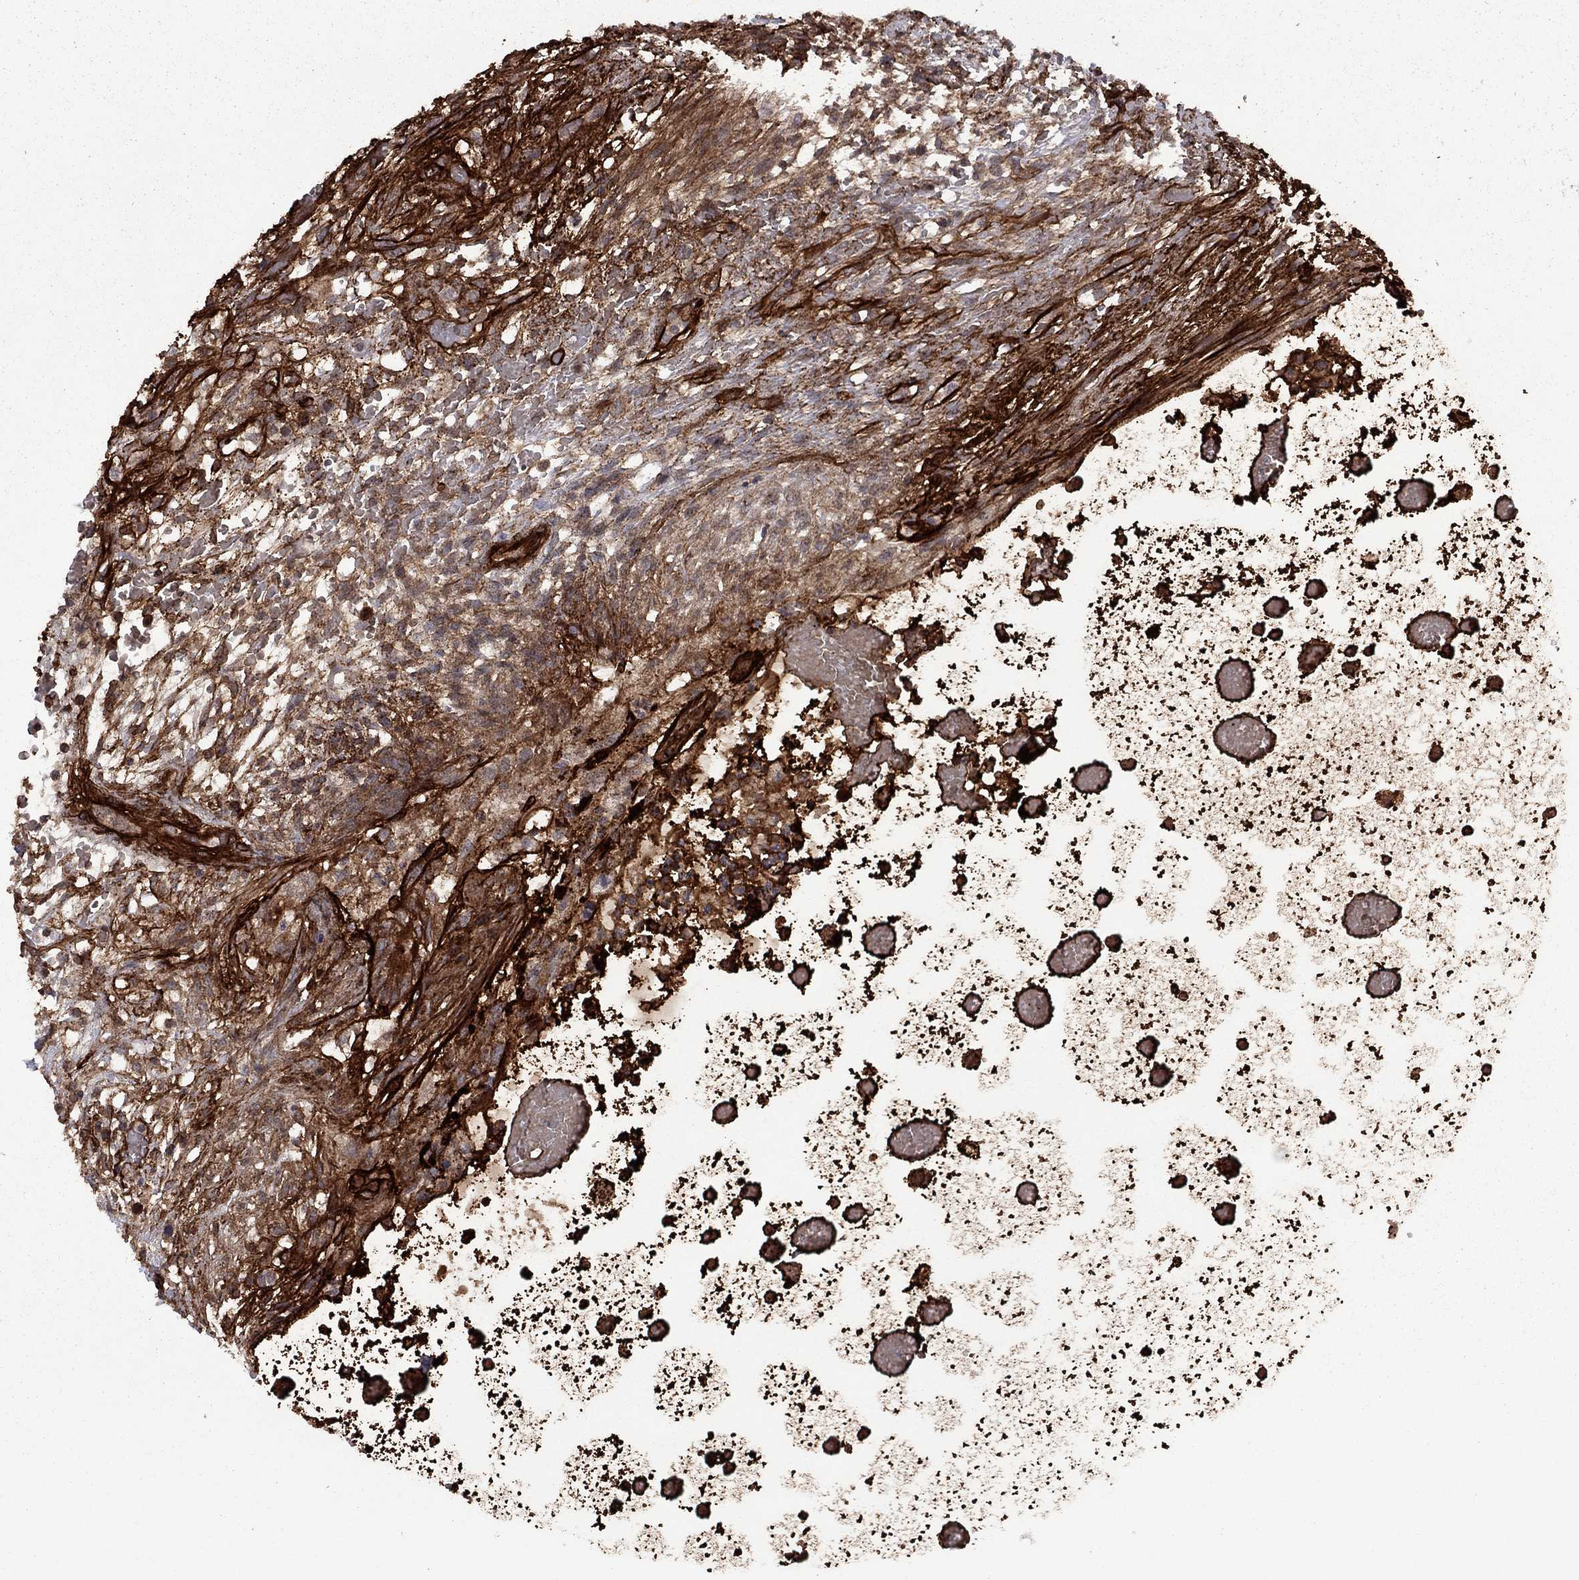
{"staining": {"intensity": "moderate", "quantity": "25%-75%", "location": "cytoplasmic/membranous"}, "tissue": "testis cancer", "cell_type": "Tumor cells", "image_type": "cancer", "snomed": [{"axis": "morphology", "description": "Normal tissue, NOS"}, {"axis": "morphology", "description": "Carcinoma, Embryonal, NOS"}, {"axis": "topography", "description": "Testis"}, {"axis": "topography", "description": "Epididymis"}], "caption": "Embryonal carcinoma (testis) tissue displays moderate cytoplasmic/membranous positivity in approximately 25%-75% of tumor cells, visualized by immunohistochemistry. Using DAB (3,3'-diaminobenzidine) (brown) and hematoxylin (blue) stains, captured at high magnification using brightfield microscopy.", "gene": "COL18A1", "patient": {"sex": "male", "age": 32}}